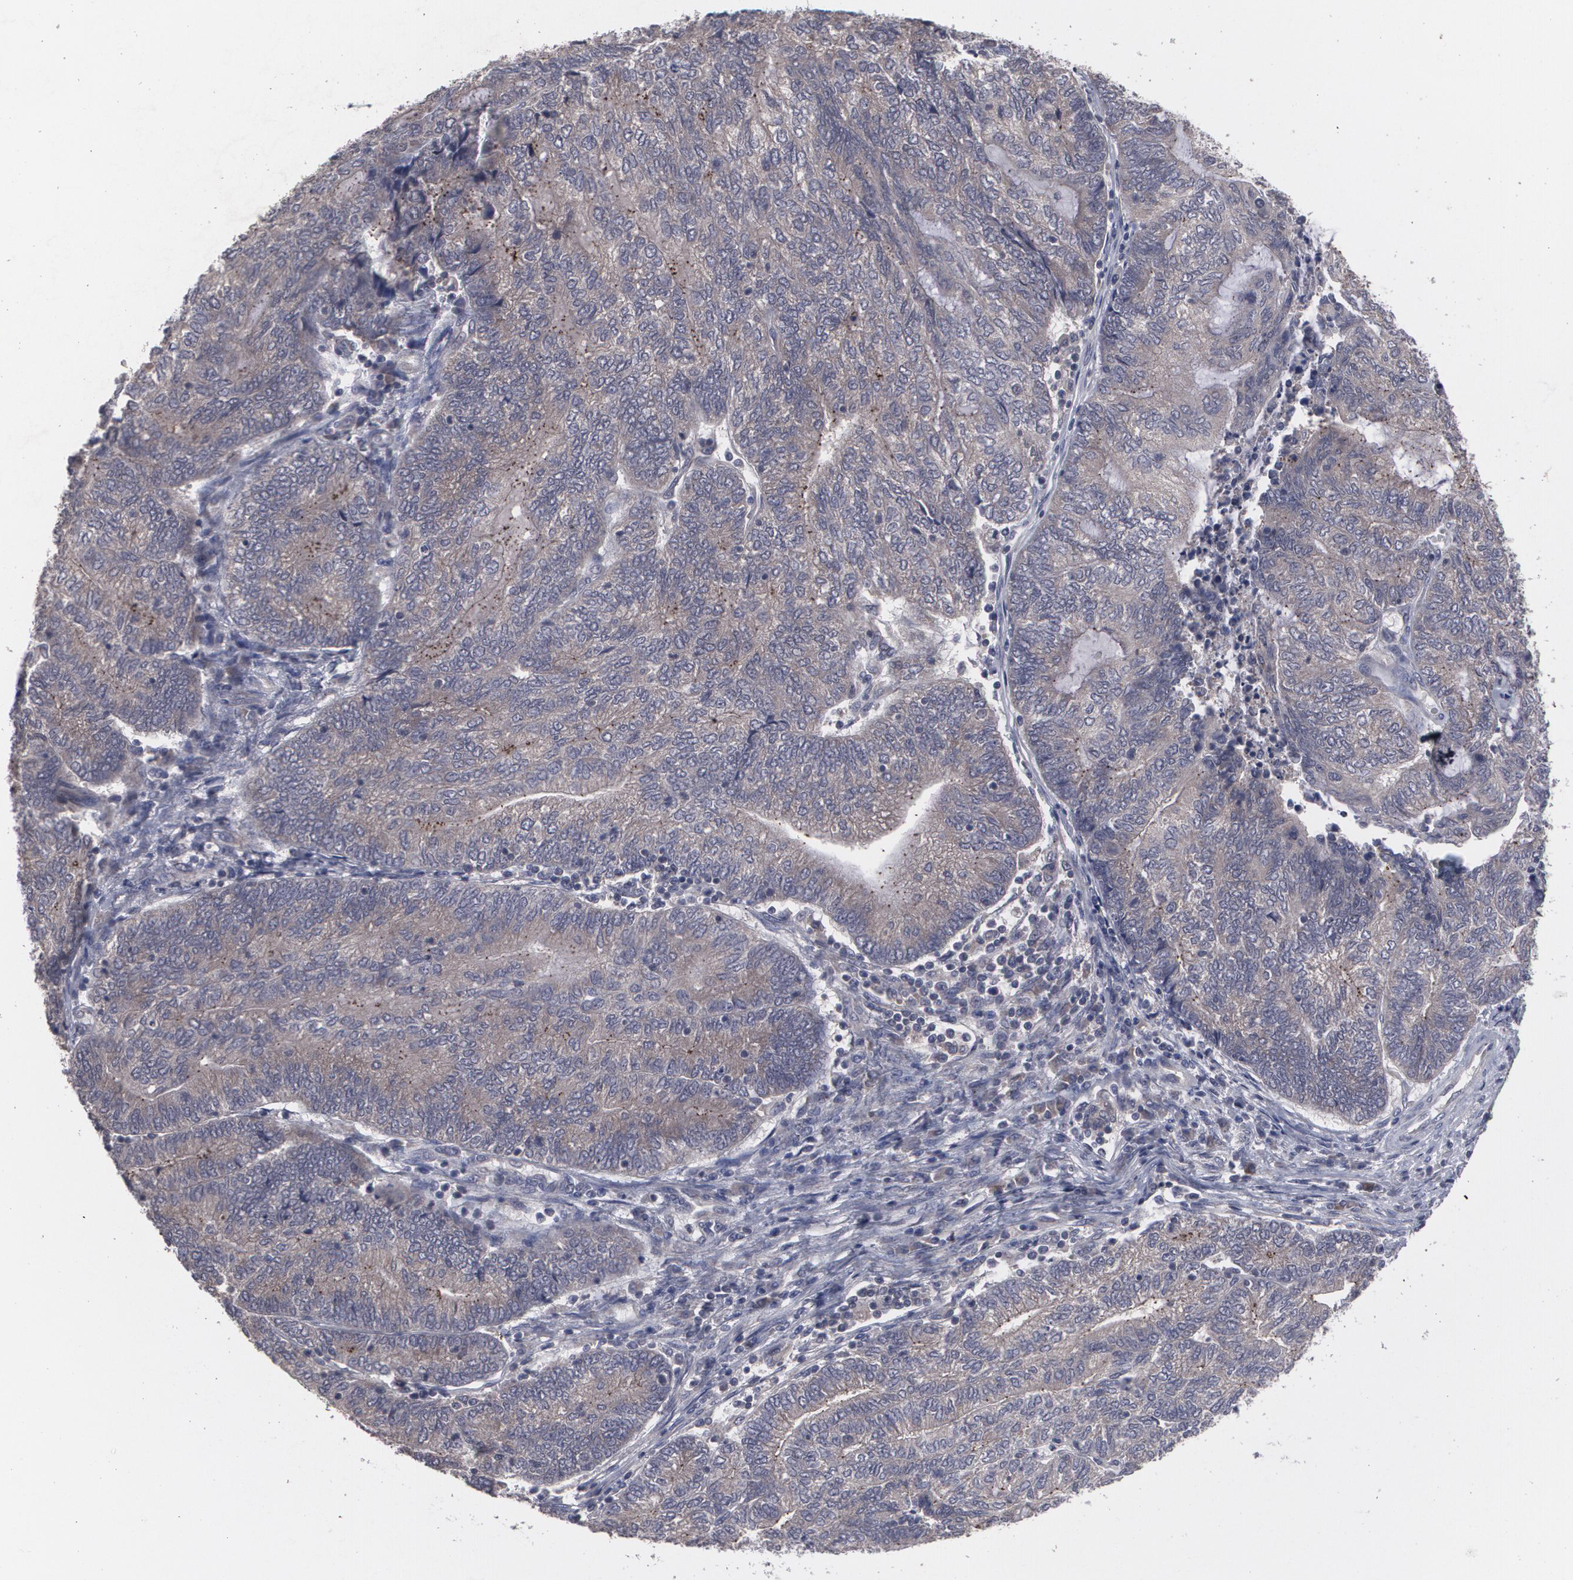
{"staining": {"intensity": "moderate", "quantity": ">75%", "location": "cytoplasmic/membranous"}, "tissue": "endometrial cancer", "cell_type": "Tumor cells", "image_type": "cancer", "snomed": [{"axis": "morphology", "description": "Adenocarcinoma, NOS"}, {"axis": "topography", "description": "Uterus"}, {"axis": "topography", "description": "Endometrium"}], "caption": "The image shows a brown stain indicating the presence of a protein in the cytoplasmic/membranous of tumor cells in endometrial adenocarcinoma. The staining is performed using DAB brown chromogen to label protein expression. The nuclei are counter-stained blue using hematoxylin.", "gene": "ARF6", "patient": {"sex": "female", "age": 70}}